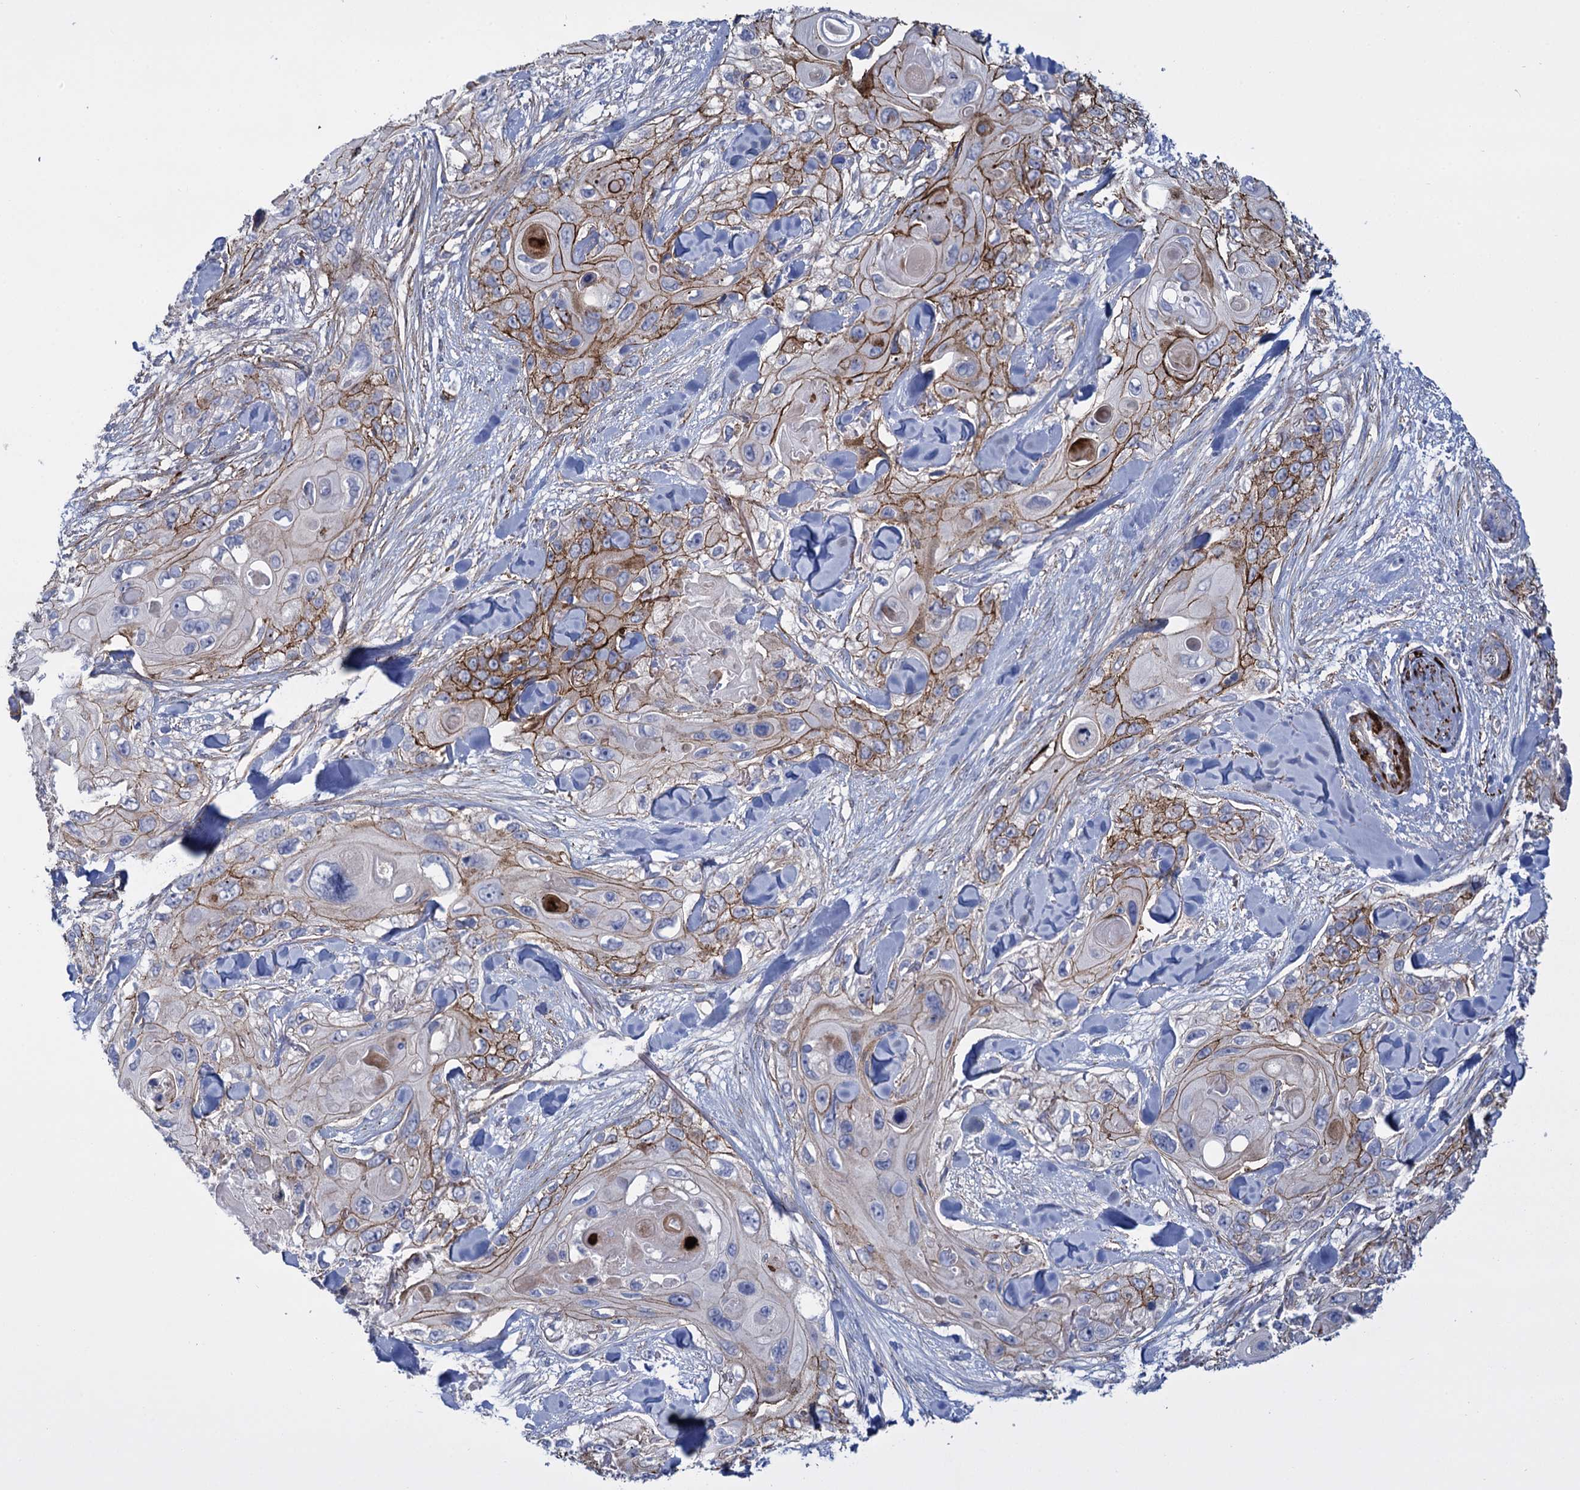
{"staining": {"intensity": "moderate", "quantity": "25%-75%", "location": "cytoplasmic/membranous"}, "tissue": "skin cancer", "cell_type": "Tumor cells", "image_type": "cancer", "snomed": [{"axis": "morphology", "description": "Normal tissue, NOS"}, {"axis": "morphology", "description": "Squamous cell carcinoma, NOS"}, {"axis": "topography", "description": "Skin"}], "caption": "Human skin cancer stained for a protein (brown) reveals moderate cytoplasmic/membranous positive staining in about 25%-75% of tumor cells.", "gene": "SNCG", "patient": {"sex": "male", "age": 72}}